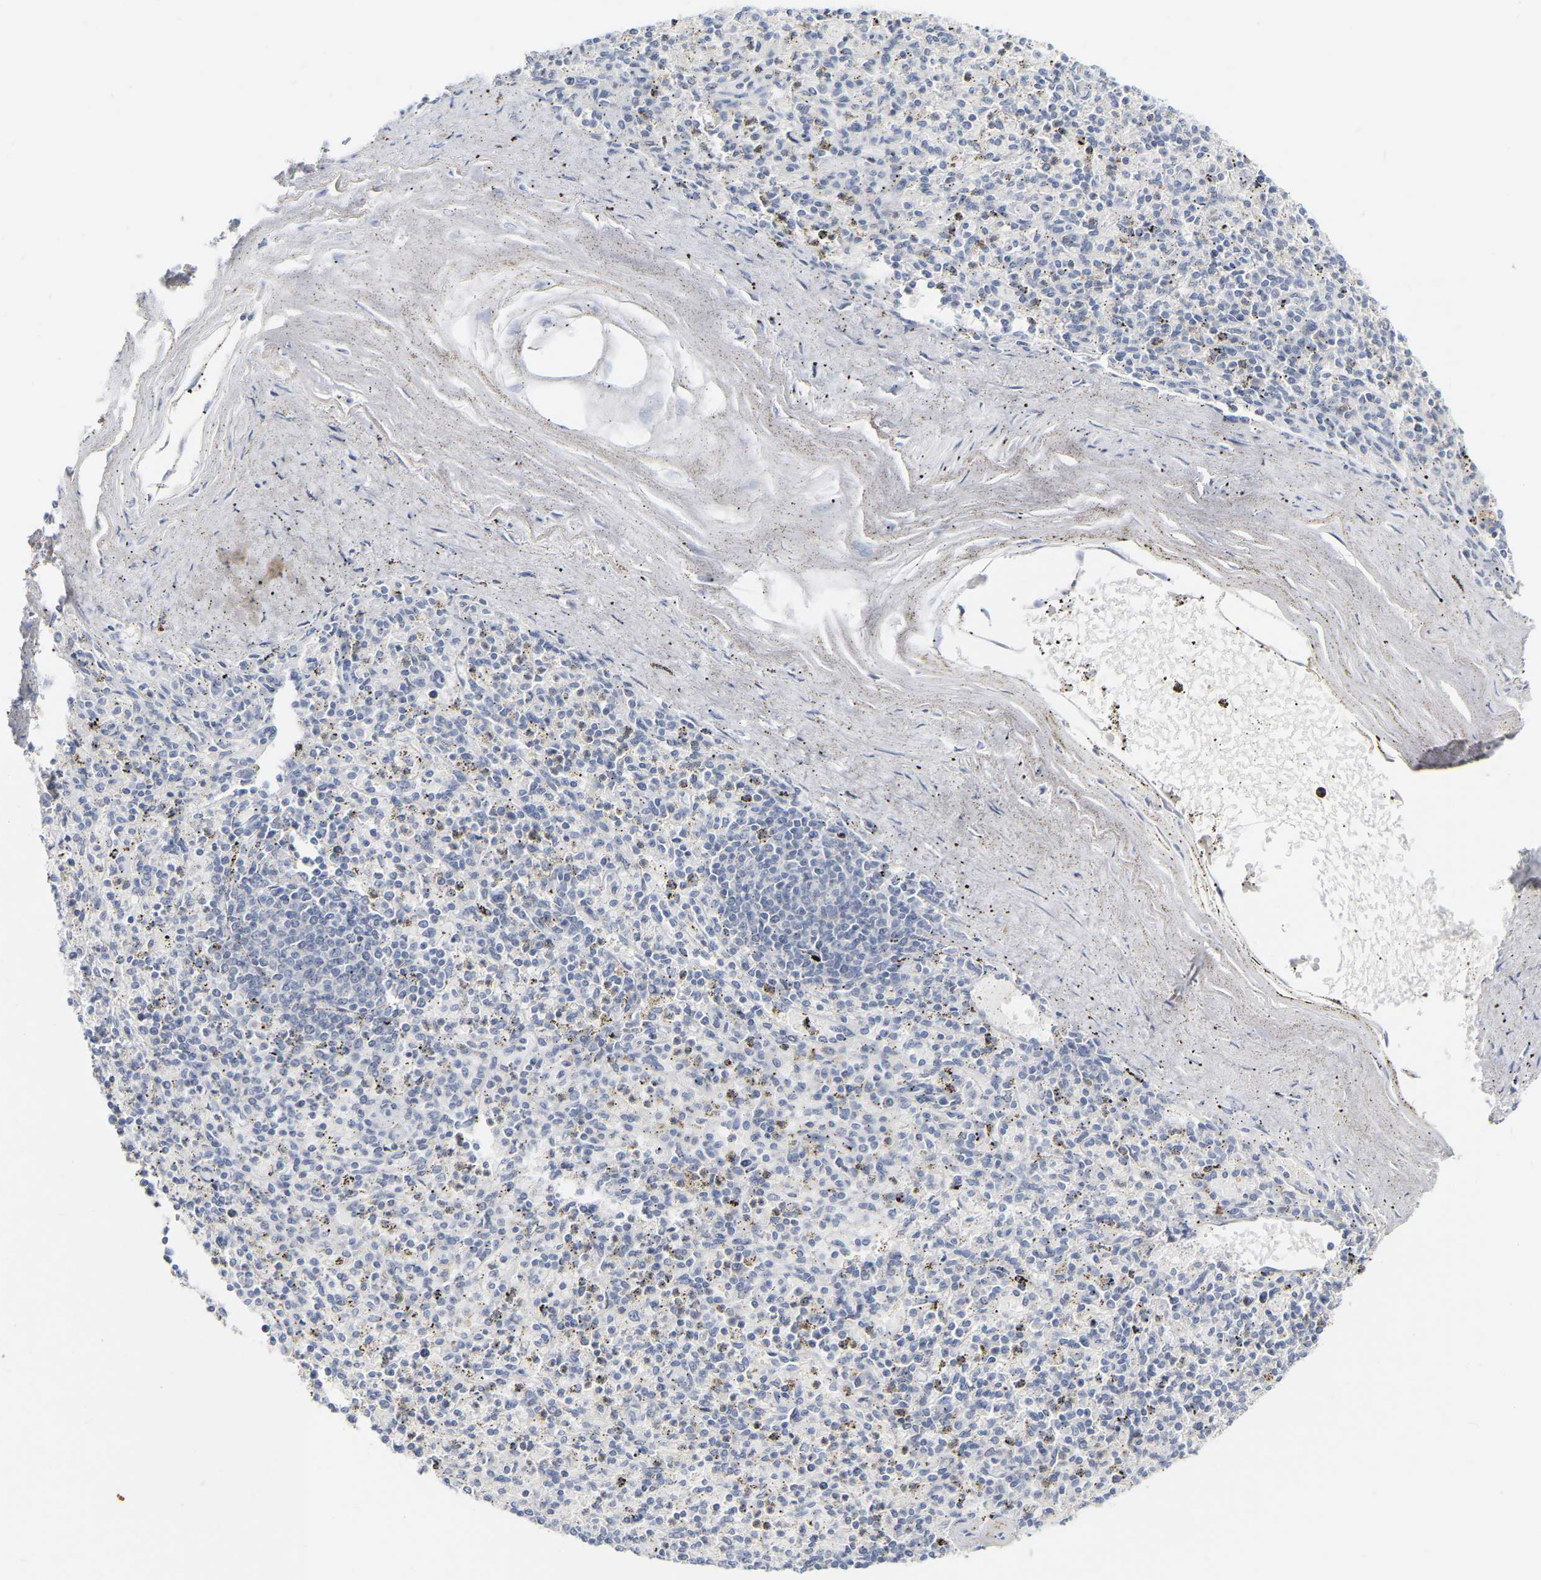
{"staining": {"intensity": "negative", "quantity": "none", "location": "none"}, "tissue": "spleen", "cell_type": "Cells in red pulp", "image_type": "normal", "snomed": [{"axis": "morphology", "description": "Normal tissue, NOS"}, {"axis": "topography", "description": "Spleen"}], "caption": "Immunohistochemistry image of unremarkable spleen: human spleen stained with DAB reveals no significant protein staining in cells in red pulp.", "gene": "KRT76", "patient": {"sex": "male", "age": 72}}